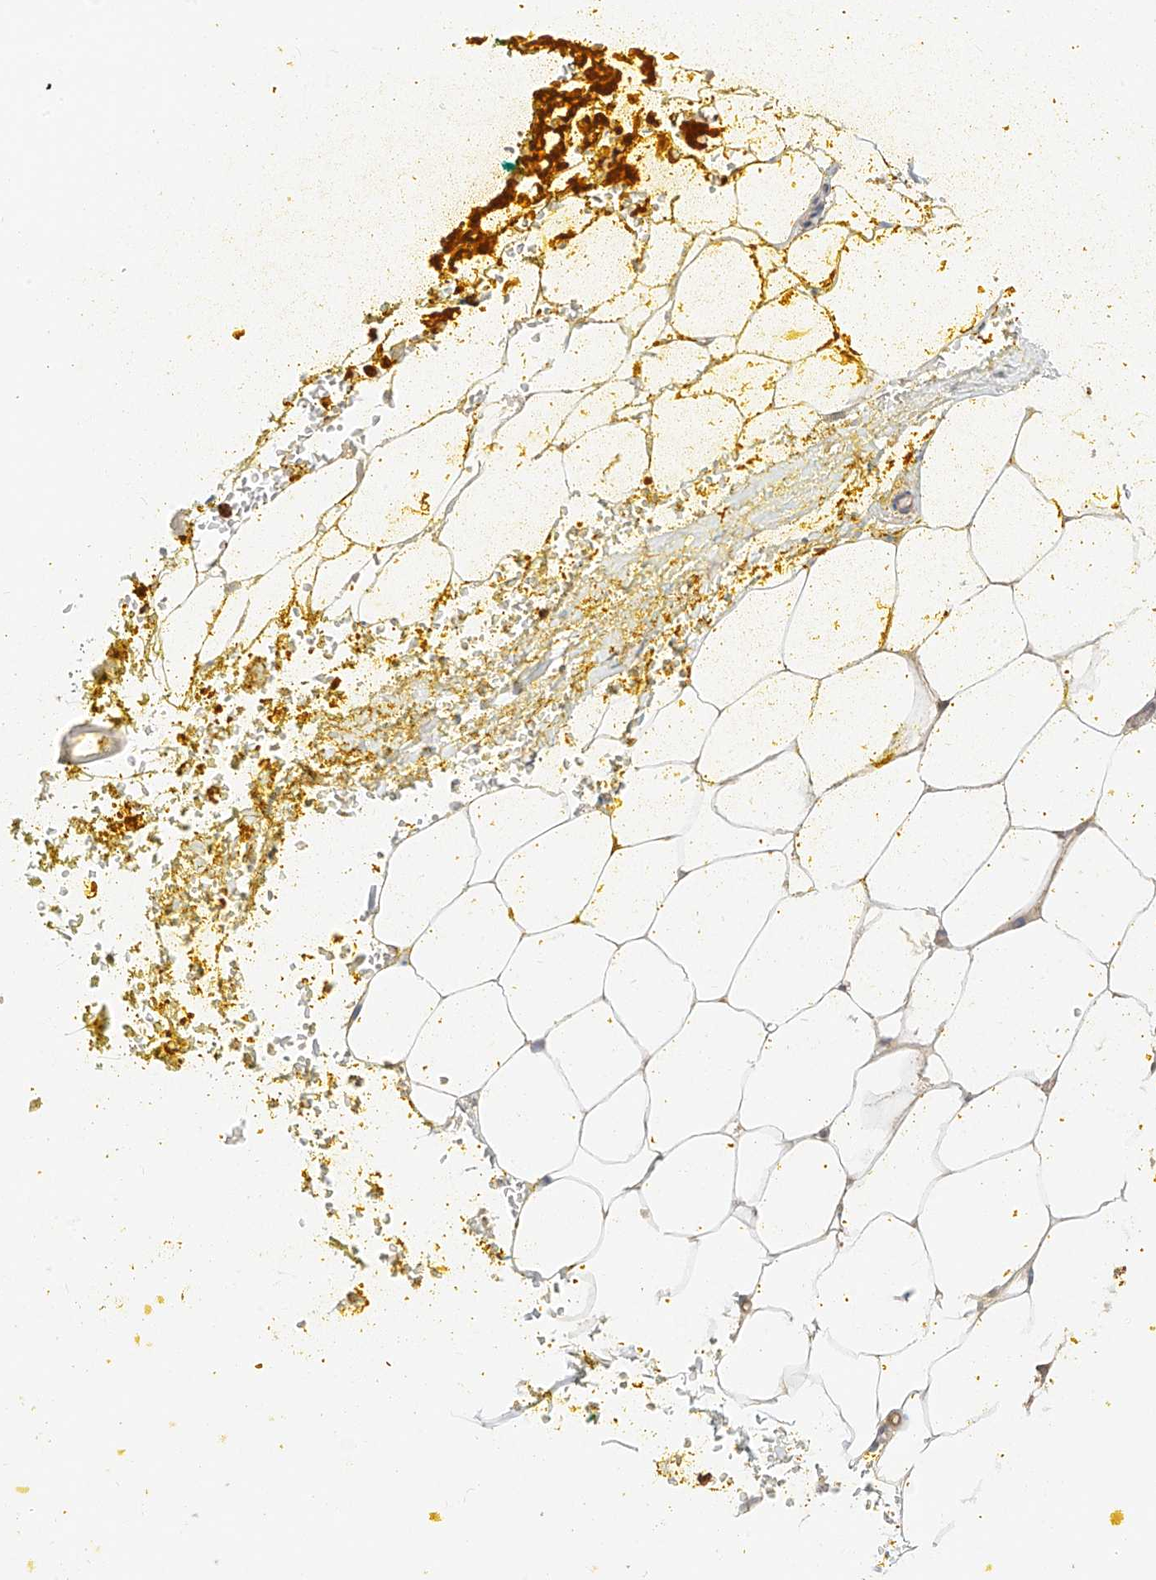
{"staining": {"intensity": "moderate", "quantity": "25%-75%", "location": "cytoplasmic/membranous"}, "tissue": "adipose tissue", "cell_type": "Adipocytes", "image_type": "normal", "snomed": [{"axis": "morphology", "description": "Normal tissue, NOS"}, {"axis": "morphology", "description": "Adenocarcinoma, Low grade"}, {"axis": "topography", "description": "Prostate"}, {"axis": "topography", "description": "Peripheral nerve tissue"}], "caption": "IHC (DAB (3,3'-diaminobenzidine)) staining of normal adipose tissue shows moderate cytoplasmic/membranous protein positivity in approximately 25%-75% of adipocytes. The protein is shown in brown color, while the nuclei are stained blue.", "gene": "OFD1", "patient": {"sex": "male", "age": 63}}